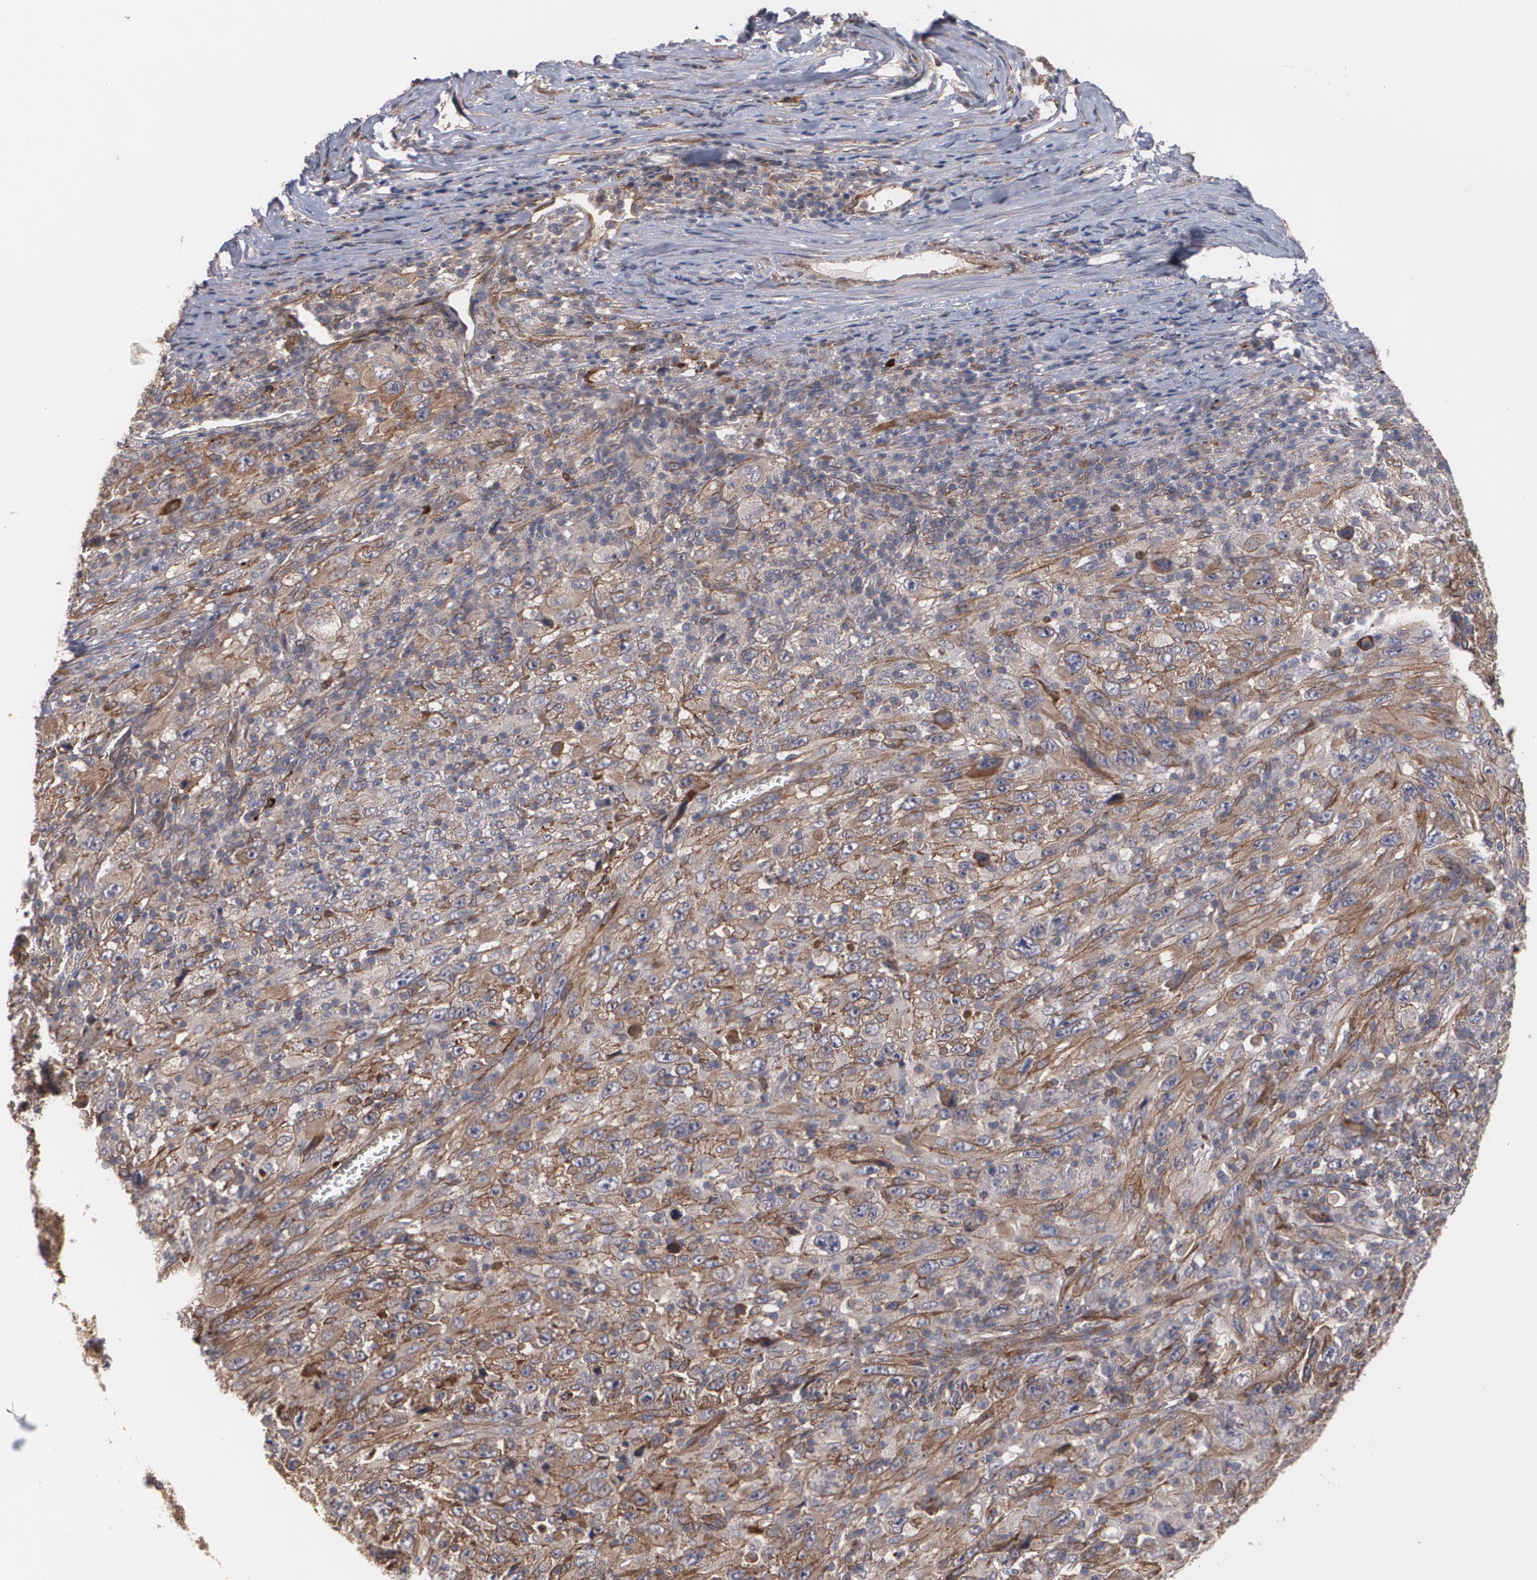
{"staining": {"intensity": "moderate", "quantity": ">75%", "location": "cytoplasmic/membranous"}, "tissue": "melanoma", "cell_type": "Tumor cells", "image_type": "cancer", "snomed": [{"axis": "morphology", "description": "Malignant melanoma, Metastatic site"}, {"axis": "topography", "description": "Skin"}], "caption": "Melanoma was stained to show a protein in brown. There is medium levels of moderate cytoplasmic/membranous expression in approximately >75% of tumor cells.", "gene": "TJP1", "patient": {"sex": "female", "age": 56}}